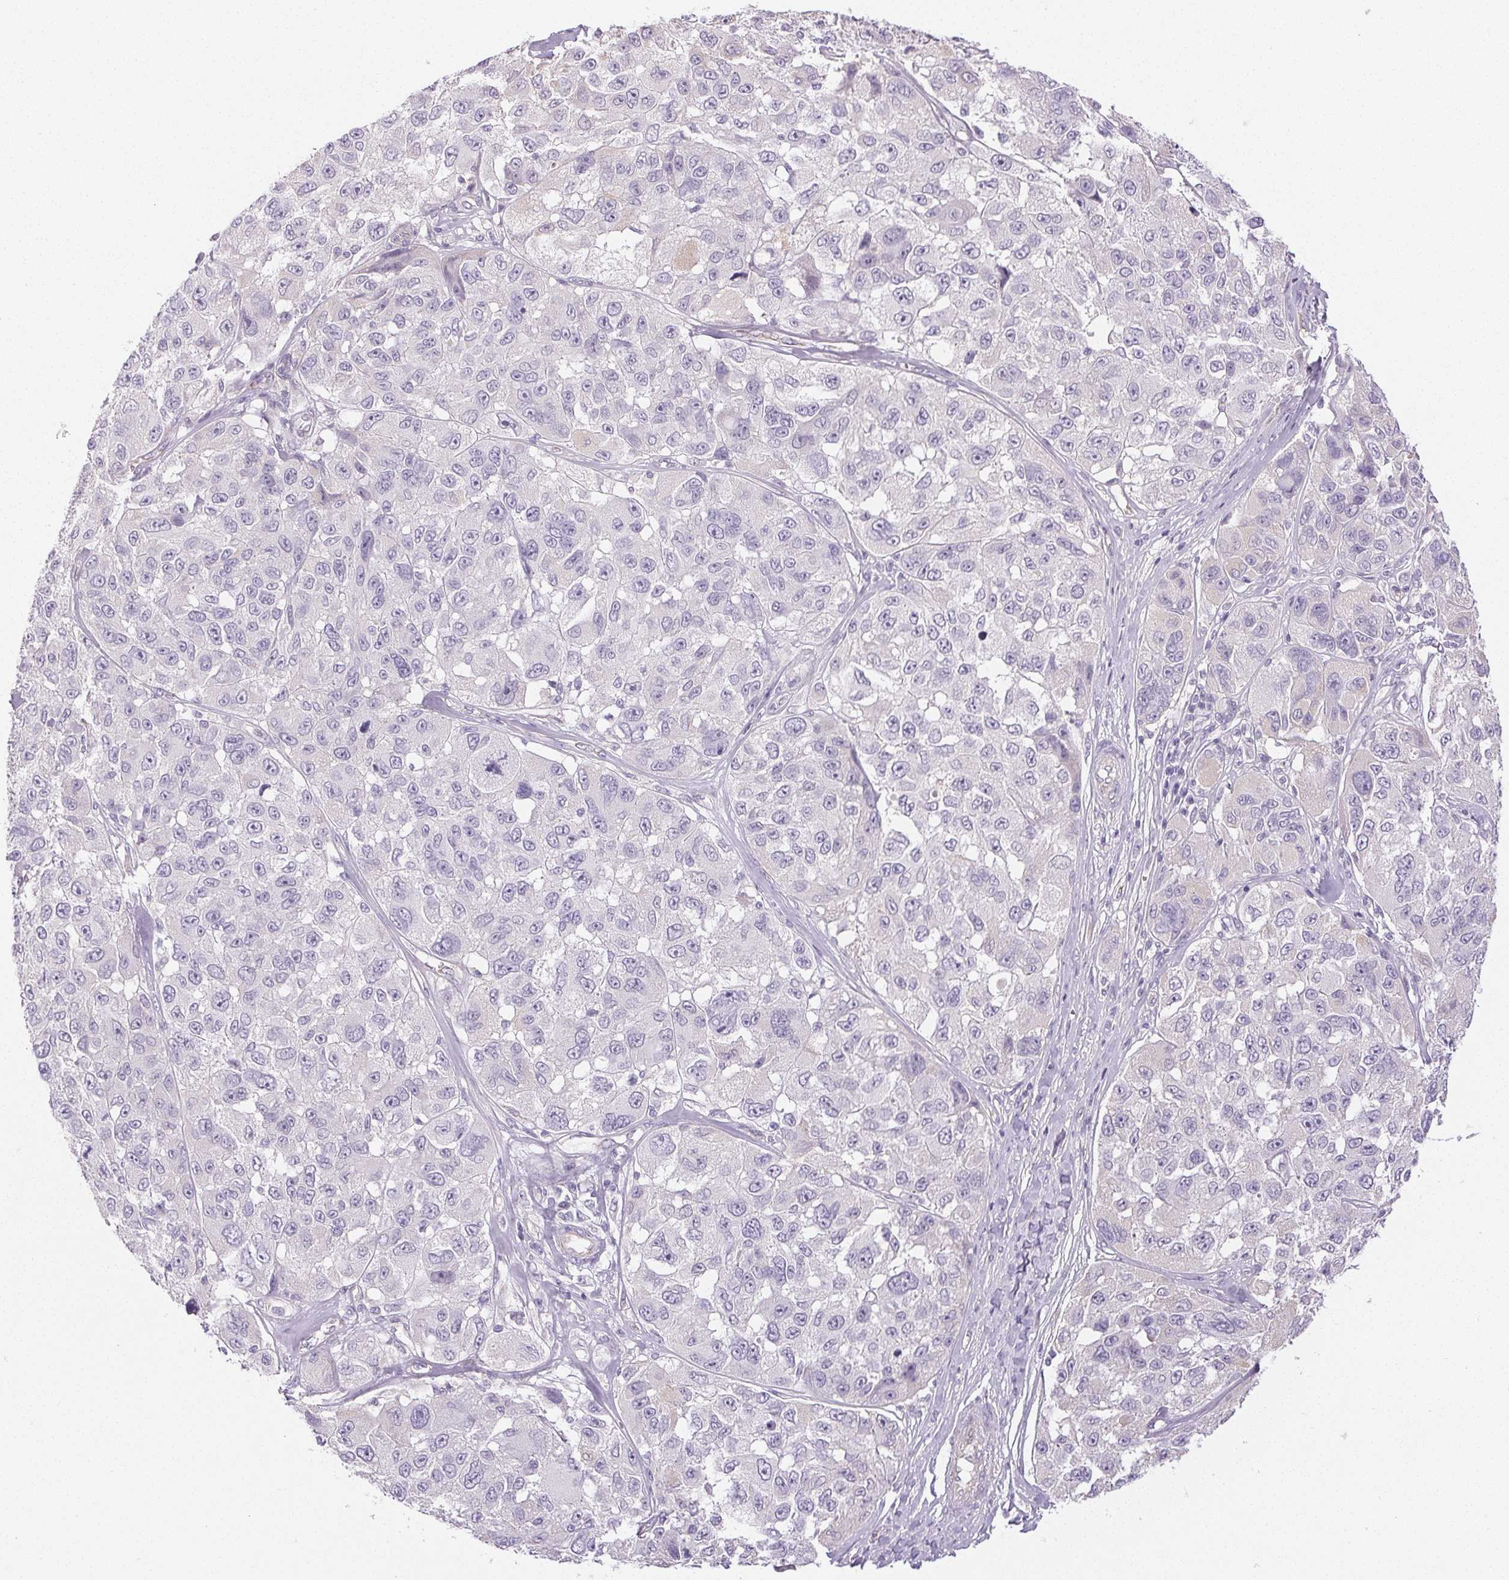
{"staining": {"intensity": "negative", "quantity": "none", "location": "none"}, "tissue": "melanoma", "cell_type": "Tumor cells", "image_type": "cancer", "snomed": [{"axis": "morphology", "description": "Malignant melanoma, NOS"}, {"axis": "topography", "description": "Skin"}], "caption": "There is no significant staining in tumor cells of melanoma.", "gene": "SMYD1", "patient": {"sex": "female", "age": 66}}